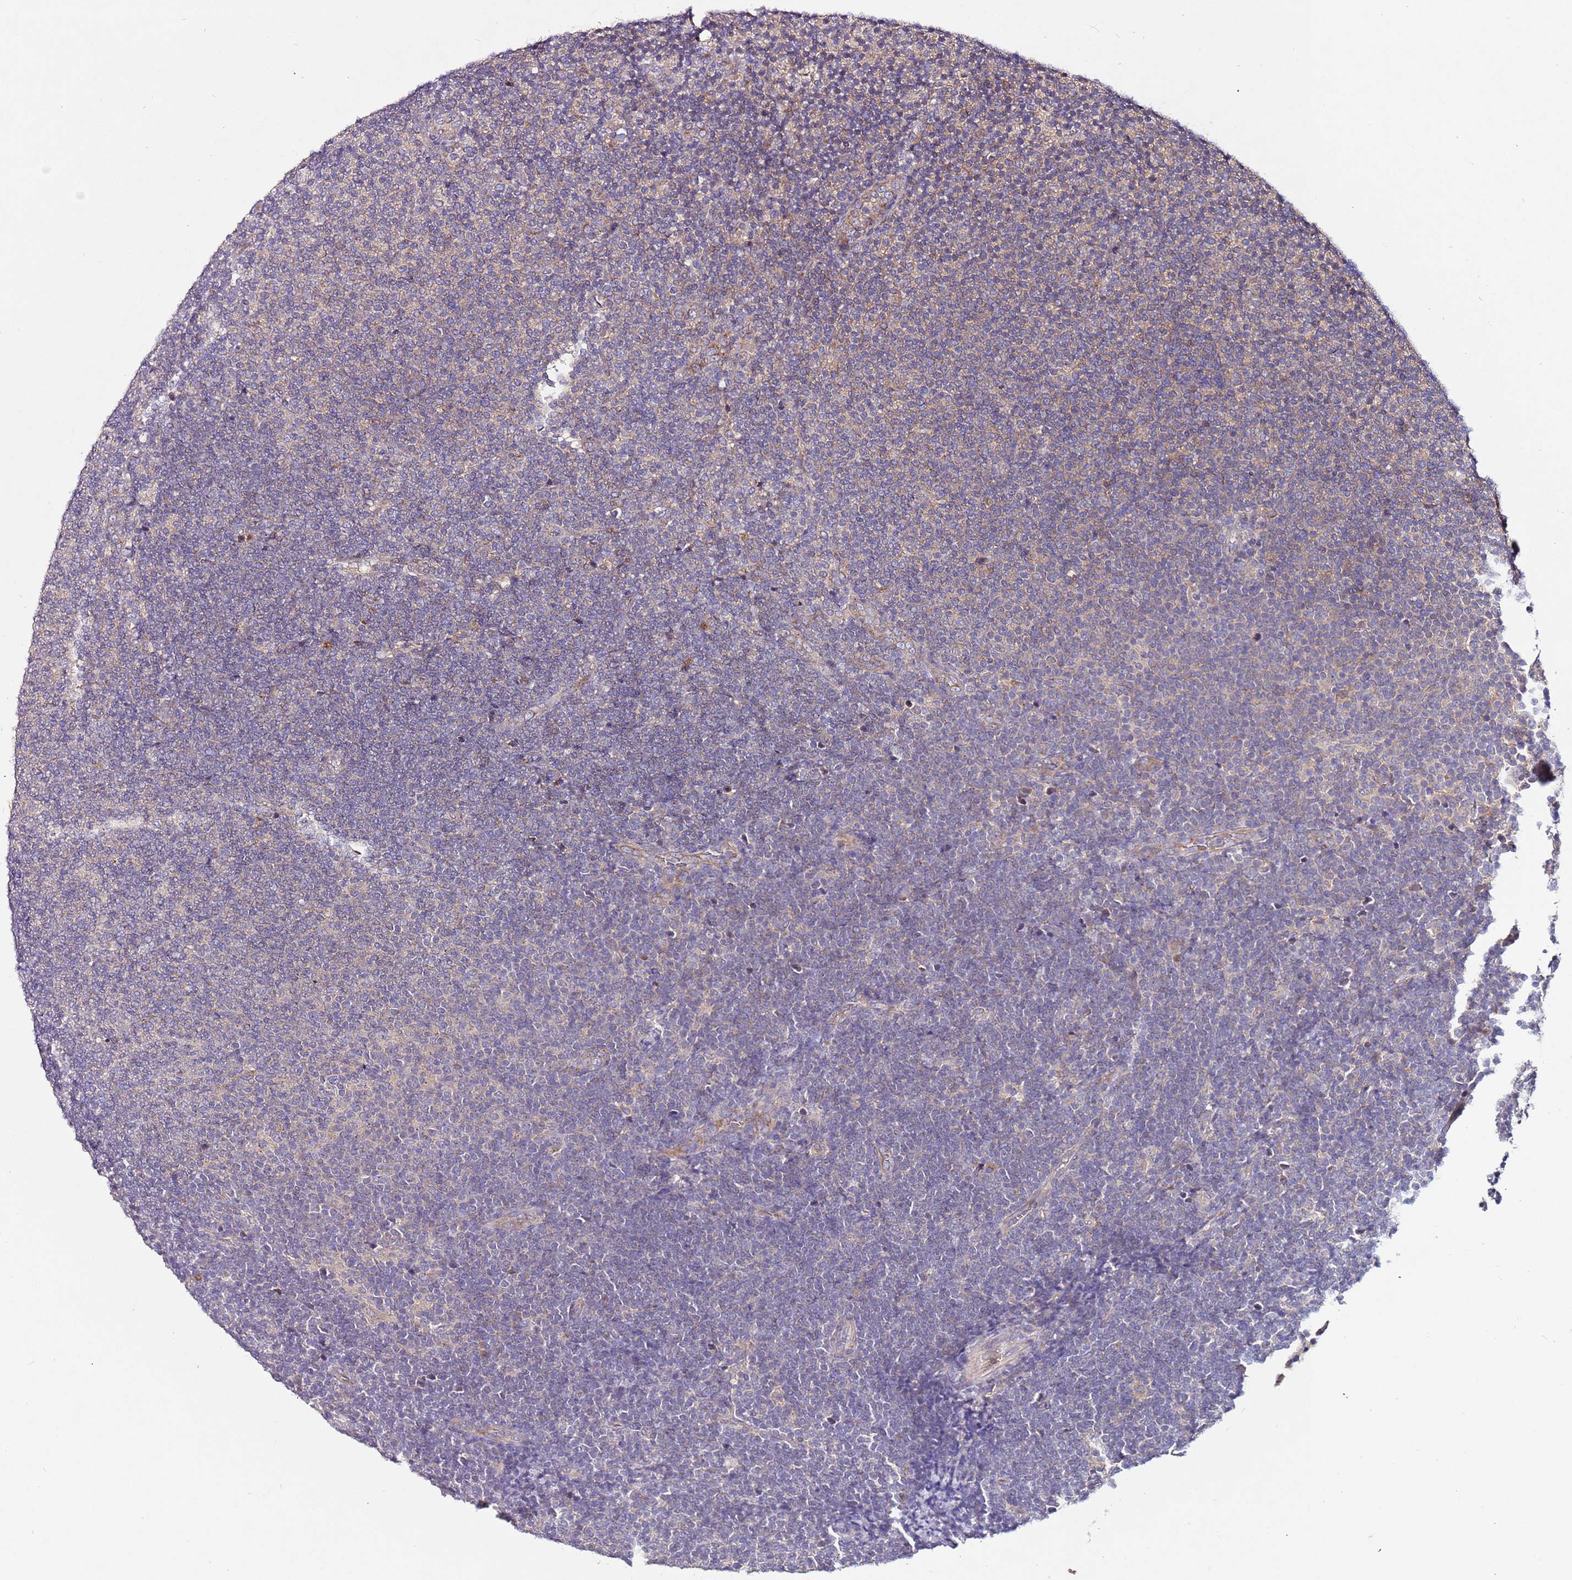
{"staining": {"intensity": "weak", "quantity": "<25%", "location": "cytoplasmic/membranous"}, "tissue": "lymphoma", "cell_type": "Tumor cells", "image_type": "cancer", "snomed": [{"axis": "morphology", "description": "Malignant lymphoma, non-Hodgkin's type, Low grade"}, {"axis": "topography", "description": "Lymph node"}], "caption": "Protein analysis of lymphoma shows no significant staining in tumor cells. (DAB immunohistochemistry visualized using brightfield microscopy, high magnification).", "gene": "FAM20A", "patient": {"sex": "male", "age": 66}}